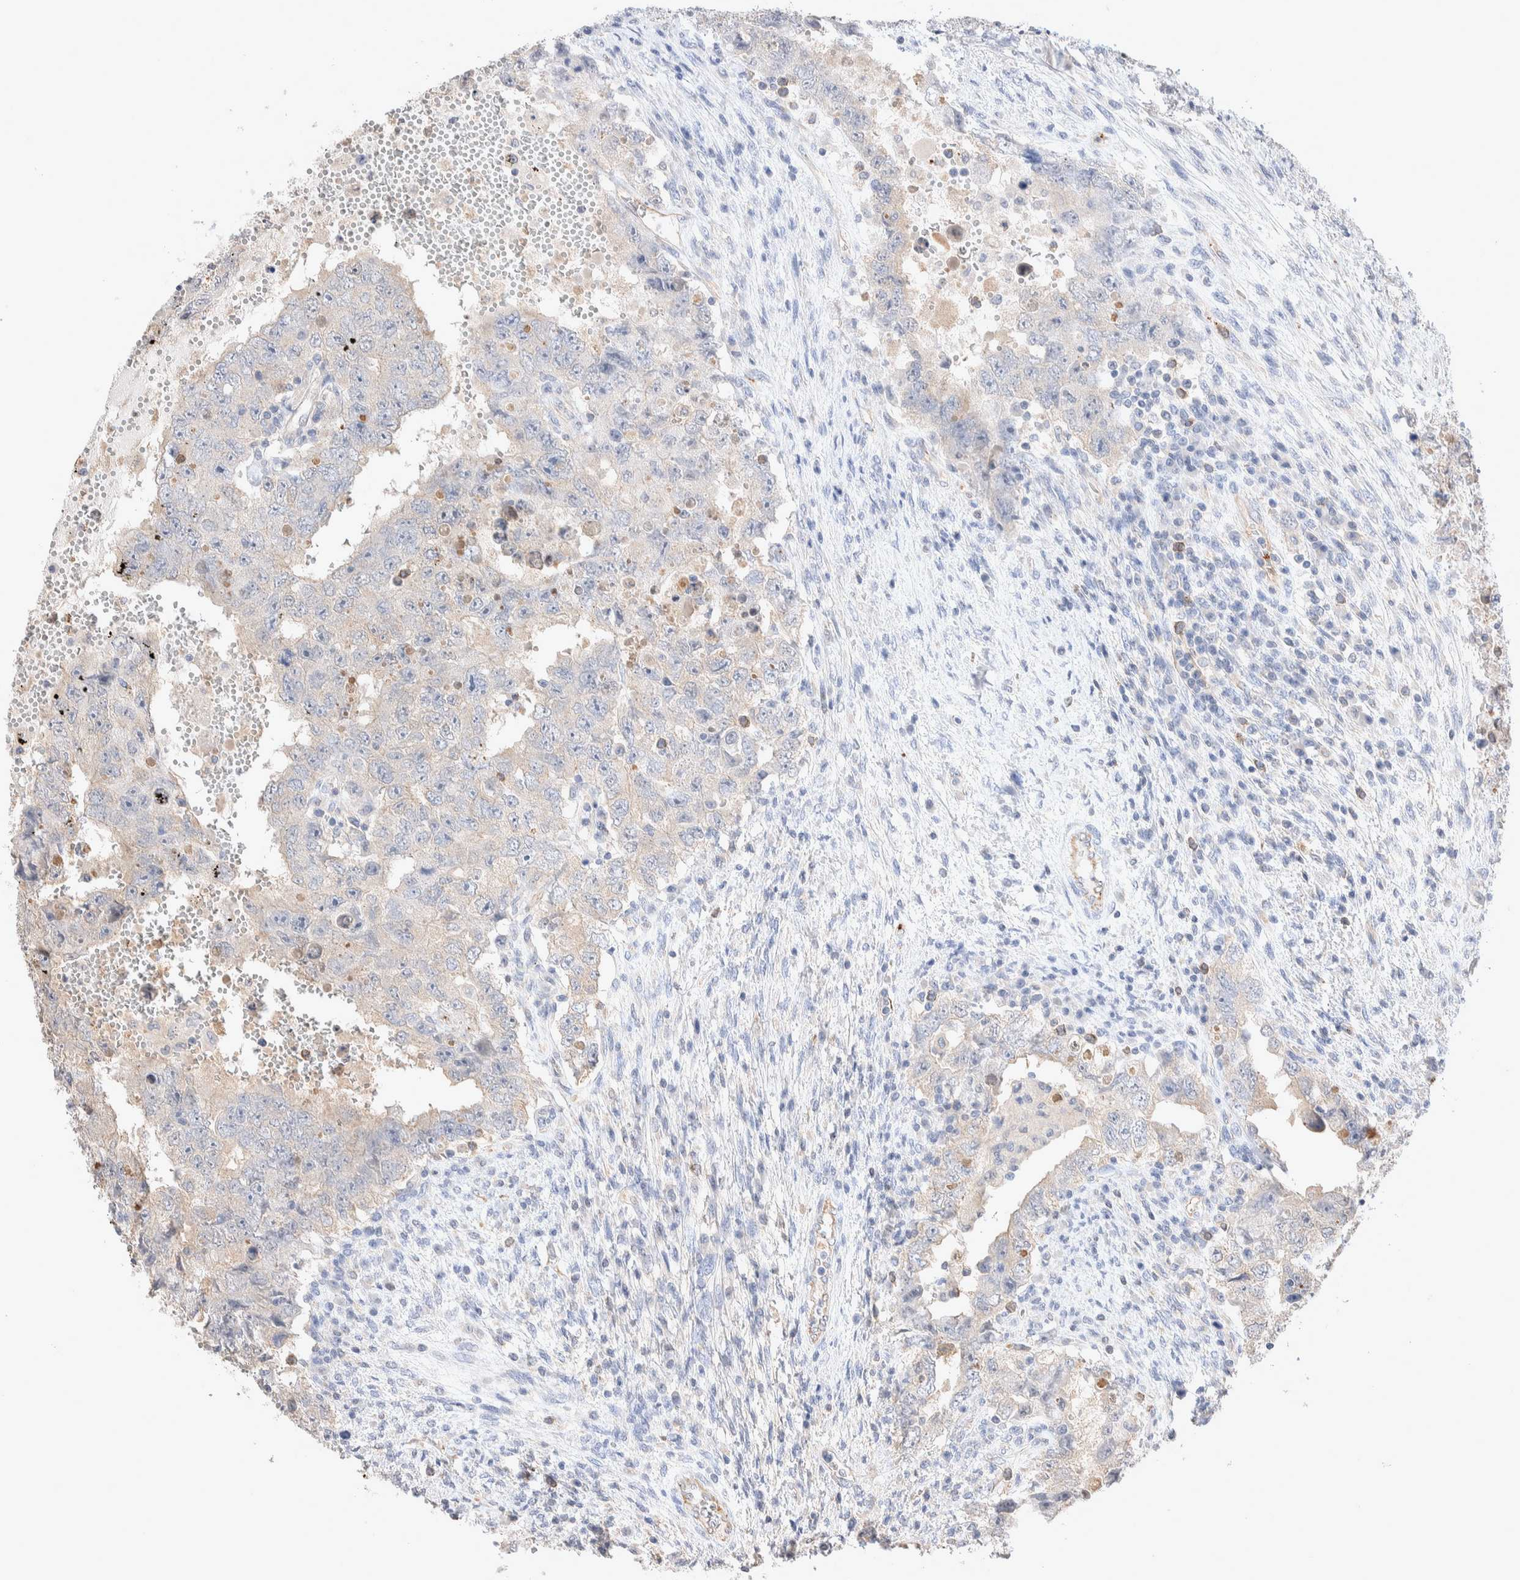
{"staining": {"intensity": "negative", "quantity": "none", "location": "none"}, "tissue": "testis cancer", "cell_type": "Tumor cells", "image_type": "cancer", "snomed": [{"axis": "morphology", "description": "Carcinoma, Embryonal, NOS"}, {"axis": "topography", "description": "Testis"}], "caption": "Immunohistochemical staining of human testis cancer shows no significant staining in tumor cells.", "gene": "FFAR2", "patient": {"sex": "male", "age": 26}}